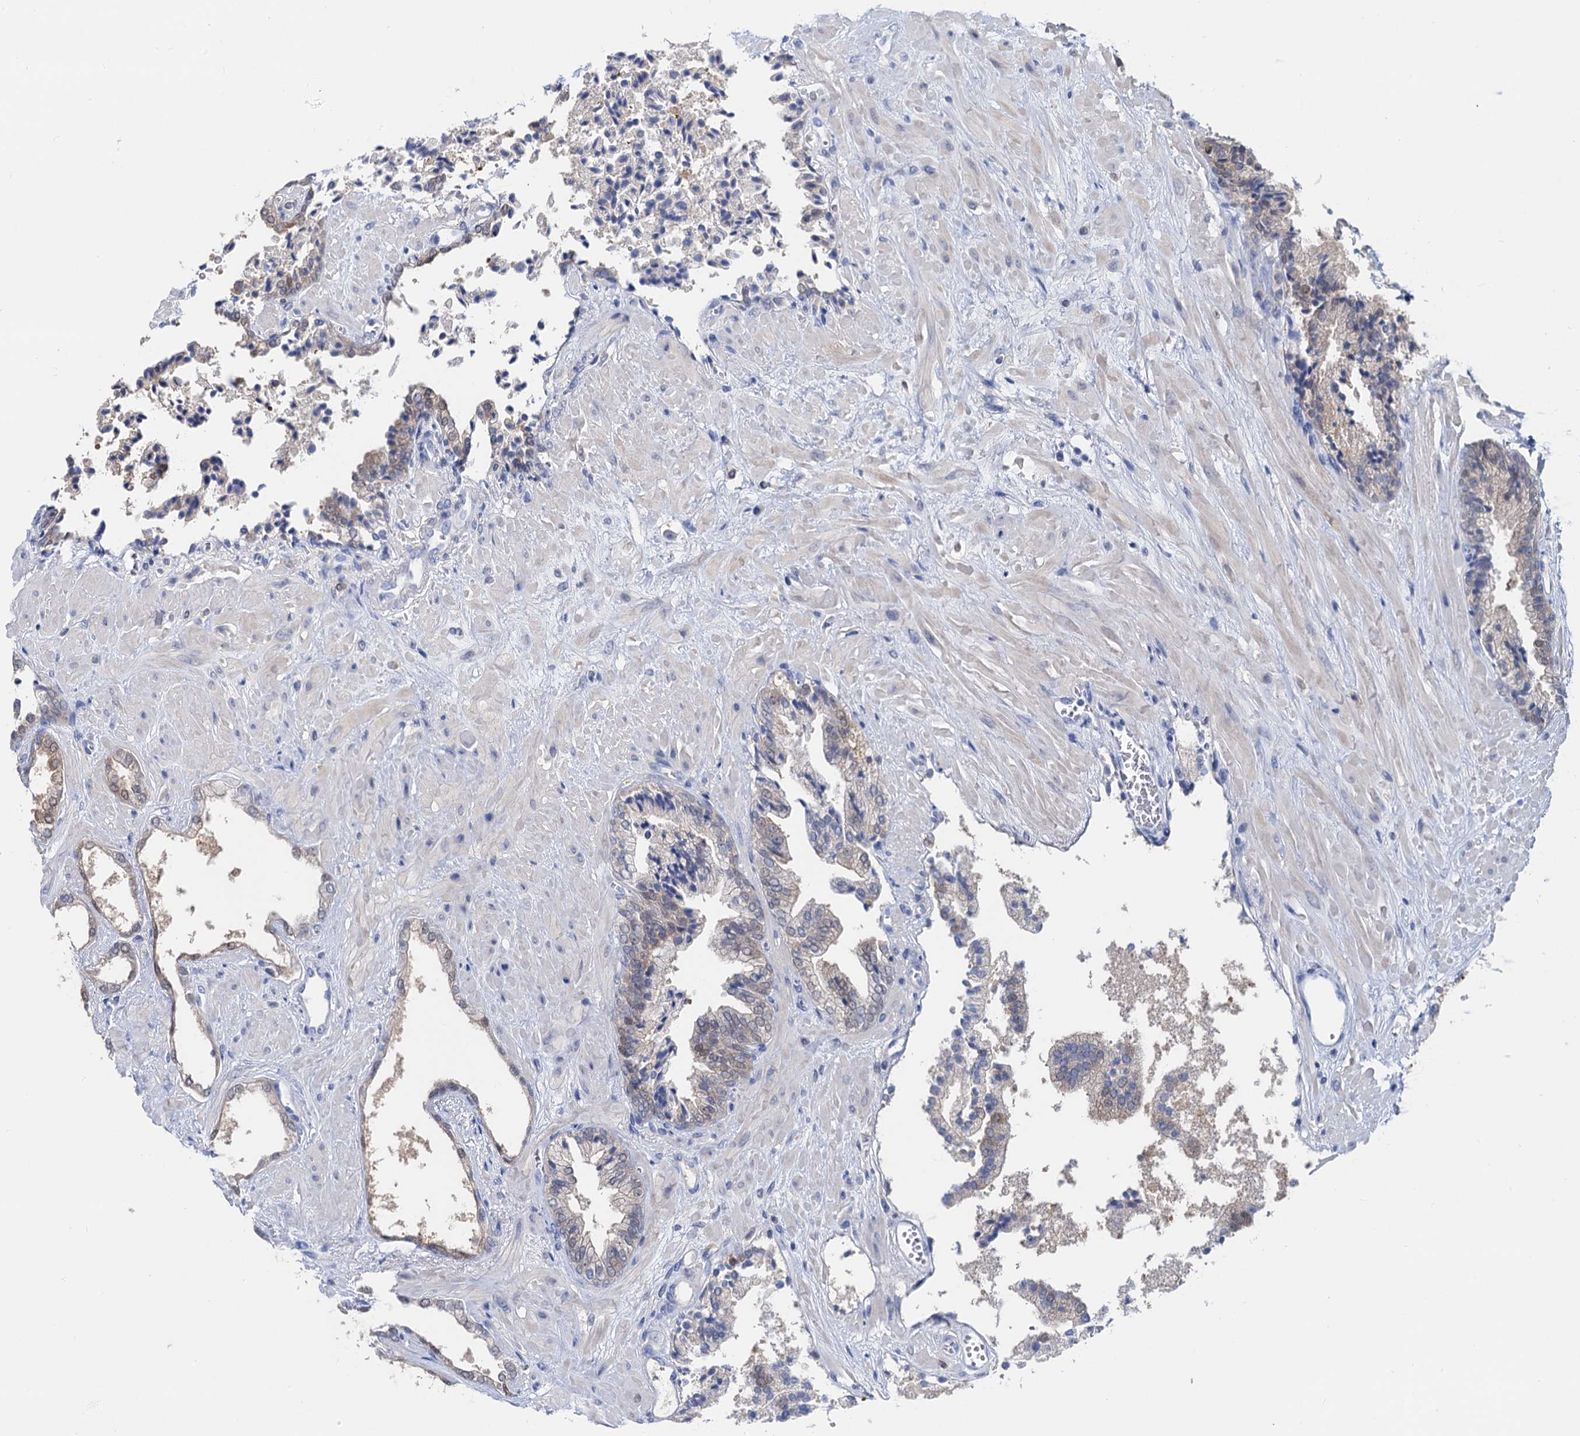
{"staining": {"intensity": "weak", "quantity": "<25%", "location": "cytoplasmic/membranous"}, "tissue": "prostate cancer", "cell_type": "Tumor cells", "image_type": "cancer", "snomed": [{"axis": "morphology", "description": "Adenocarcinoma, High grade"}, {"axis": "topography", "description": "Prostate"}], "caption": "IHC of prostate cancer exhibits no expression in tumor cells.", "gene": "FAH", "patient": {"sex": "male", "age": 71}}